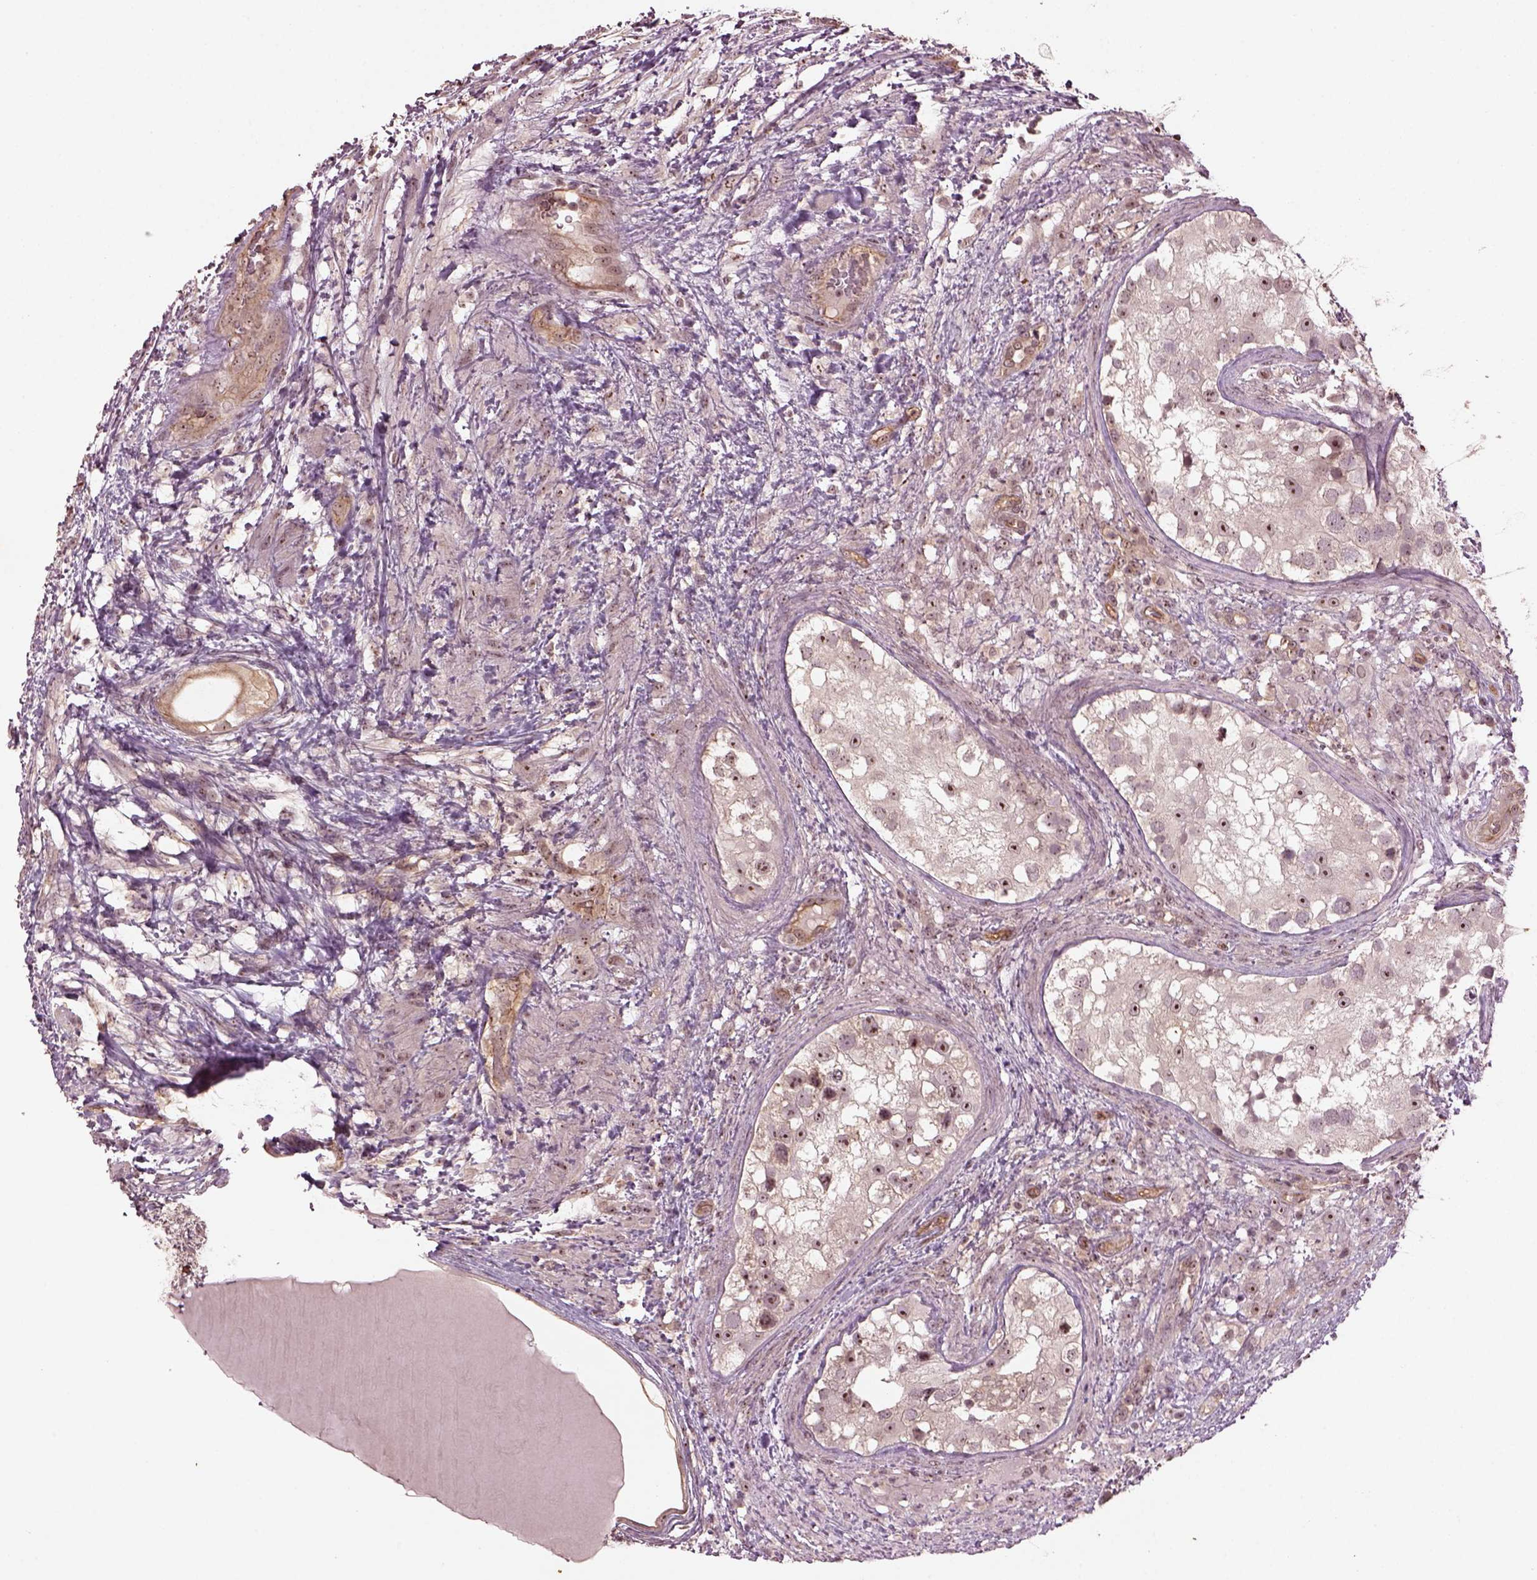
{"staining": {"intensity": "moderate", "quantity": "25%-75%", "location": "cytoplasmic/membranous,nuclear"}, "tissue": "testis cancer", "cell_type": "Tumor cells", "image_type": "cancer", "snomed": [{"axis": "morphology", "description": "Carcinoma, Embryonal, NOS"}, {"axis": "topography", "description": "Testis"}], "caption": "Testis cancer stained with DAB IHC demonstrates medium levels of moderate cytoplasmic/membranous and nuclear positivity in approximately 25%-75% of tumor cells.", "gene": "GNRH1", "patient": {"sex": "male", "age": 24}}